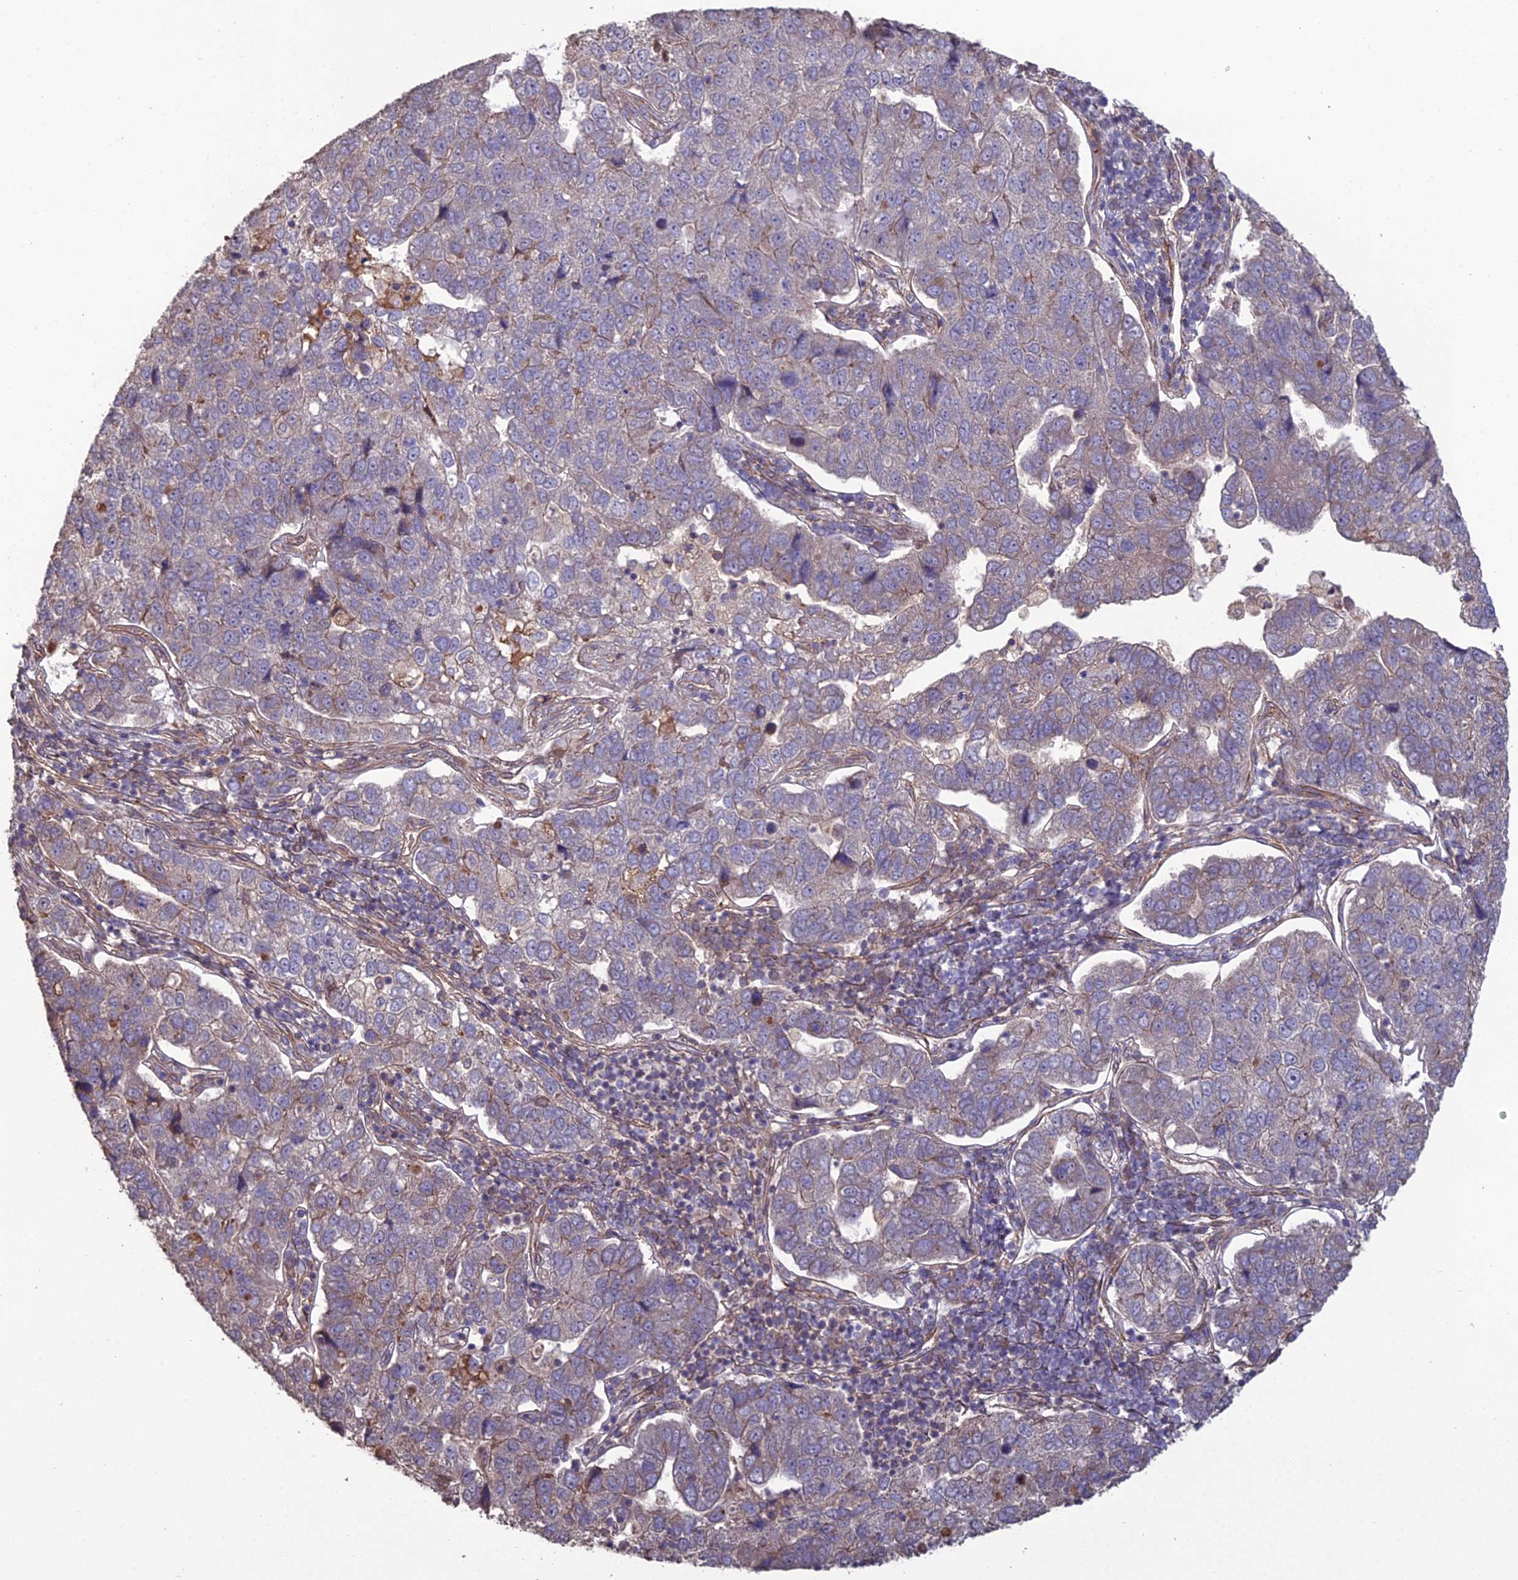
{"staining": {"intensity": "weak", "quantity": "<25%", "location": "cytoplasmic/membranous"}, "tissue": "pancreatic cancer", "cell_type": "Tumor cells", "image_type": "cancer", "snomed": [{"axis": "morphology", "description": "Adenocarcinoma, NOS"}, {"axis": "topography", "description": "Pancreas"}], "caption": "High magnification brightfield microscopy of pancreatic adenocarcinoma stained with DAB (brown) and counterstained with hematoxylin (blue): tumor cells show no significant staining. (Brightfield microscopy of DAB immunohistochemistry at high magnification).", "gene": "ATP6V0A2", "patient": {"sex": "female", "age": 61}}